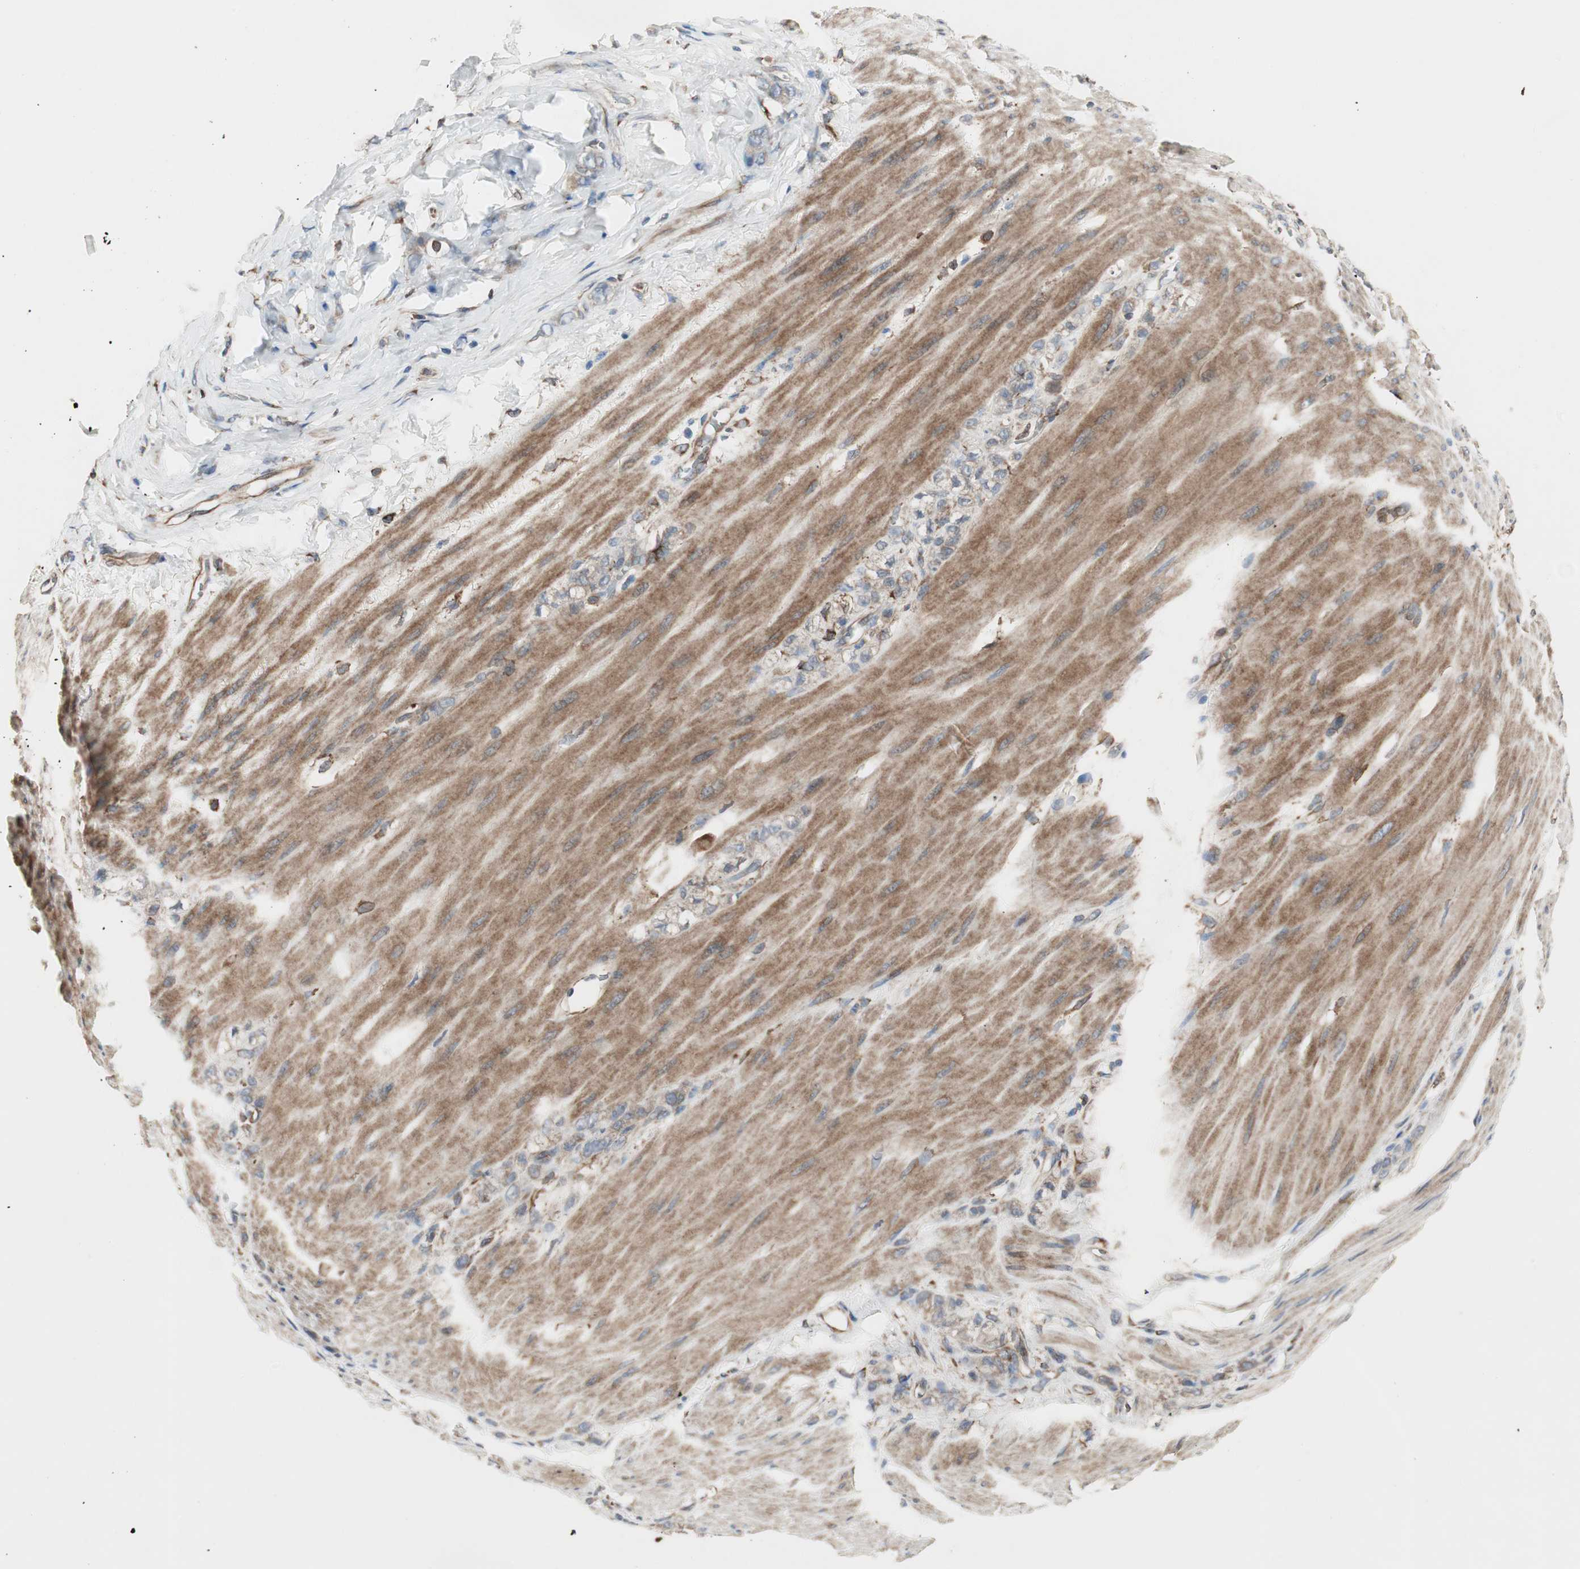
{"staining": {"intensity": "weak", "quantity": ">75%", "location": "cytoplasmic/membranous"}, "tissue": "stomach cancer", "cell_type": "Tumor cells", "image_type": "cancer", "snomed": [{"axis": "morphology", "description": "Adenocarcinoma, NOS"}, {"axis": "topography", "description": "Stomach"}], "caption": "This is an image of immunohistochemistry (IHC) staining of stomach cancer (adenocarcinoma), which shows weak staining in the cytoplasmic/membranous of tumor cells.", "gene": "H6PD", "patient": {"sex": "male", "age": 82}}